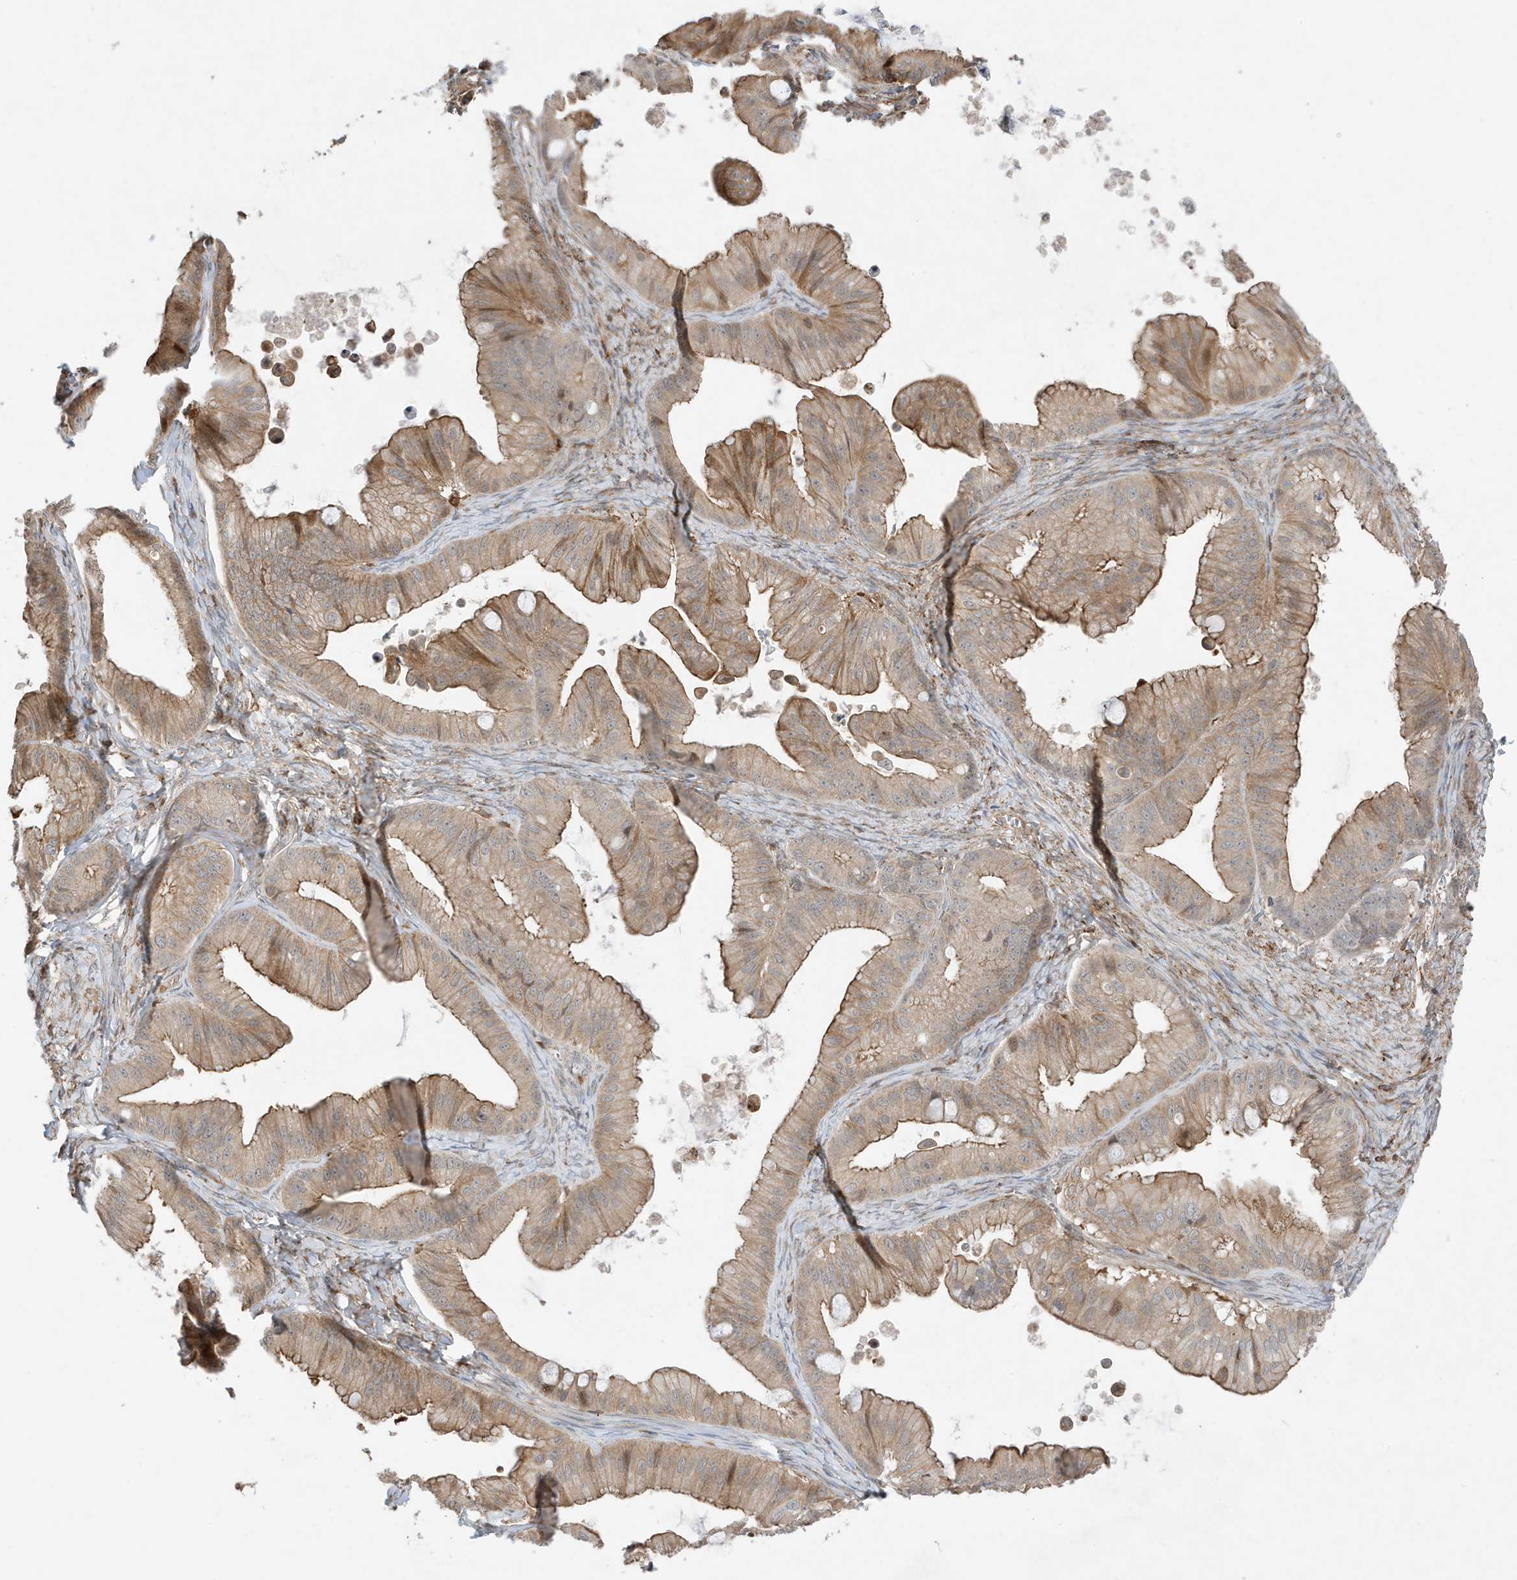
{"staining": {"intensity": "moderate", "quantity": ">75%", "location": "cytoplasmic/membranous"}, "tissue": "ovarian cancer", "cell_type": "Tumor cells", "image_type": "cancer", "snomed": [{"axis": "morphology", "description": "Cystadenocarcinoma, mucinous, NOS"}, {"axis": "topography", "description": "Ovary"}], "caption": "Protein staining shows moderate cytoplasmic/membranous positivity in about >75% of tumor cells in ovarian cancer.", "gene": "TATDN3", "patient": {"sex": "female", "age": 71}}